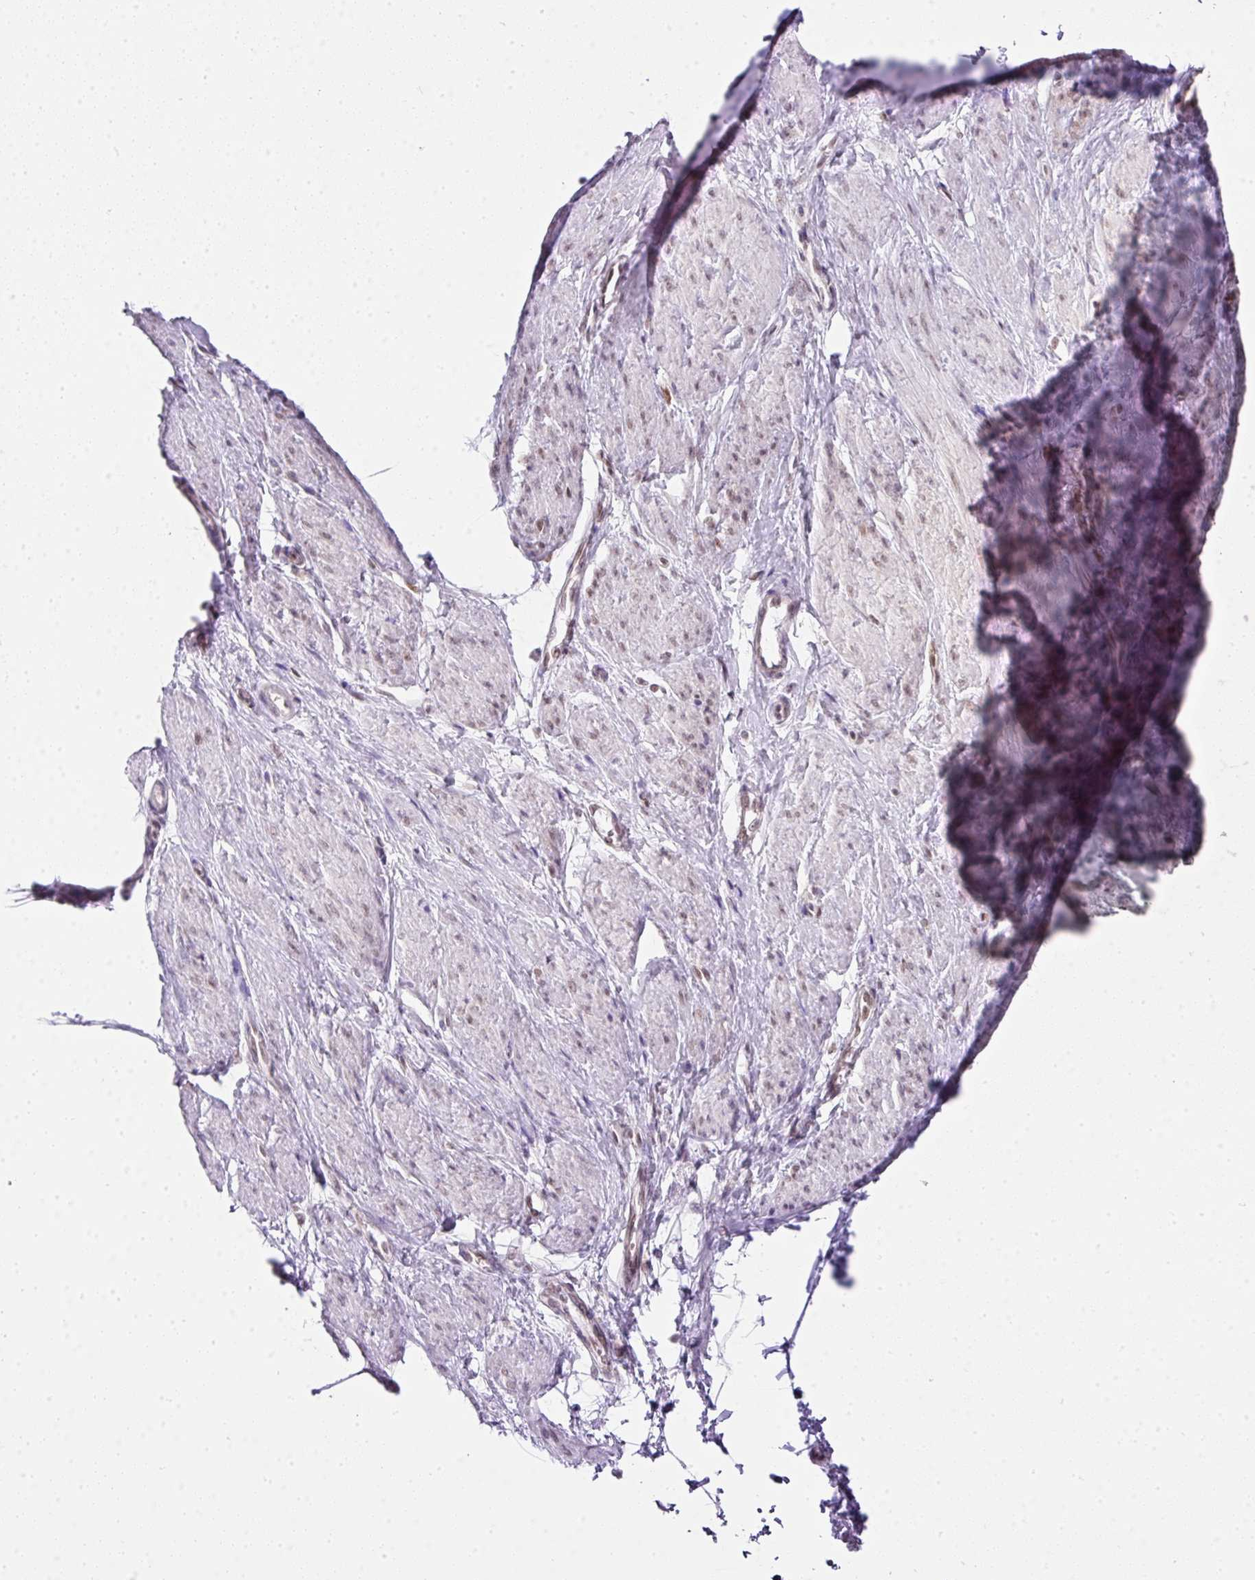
{"staining": {"intensity": "weak", "quantity": "<25%", "location": "nuclear"}, "tissue": "smooth muscle", "cell_type": "Smooth muscle cells", "image_type": "normal", "snomed": [{"axis": "morphology", "description": "Normal tissue, NOS"}, {"axis": "topography", "description": "Smooth muscle"}, {"axis": "topography", "description": "Uterus"}], "caption": "Unremarkable smooth muscle was stained to show a protein in brown. There is no significant positivity in smooth muscle cells. (DAB IHC visualized using brightfield microscopy, high magnification).", "gene": "FAM32A", "patient": {"sex": "female", "age": 39}}